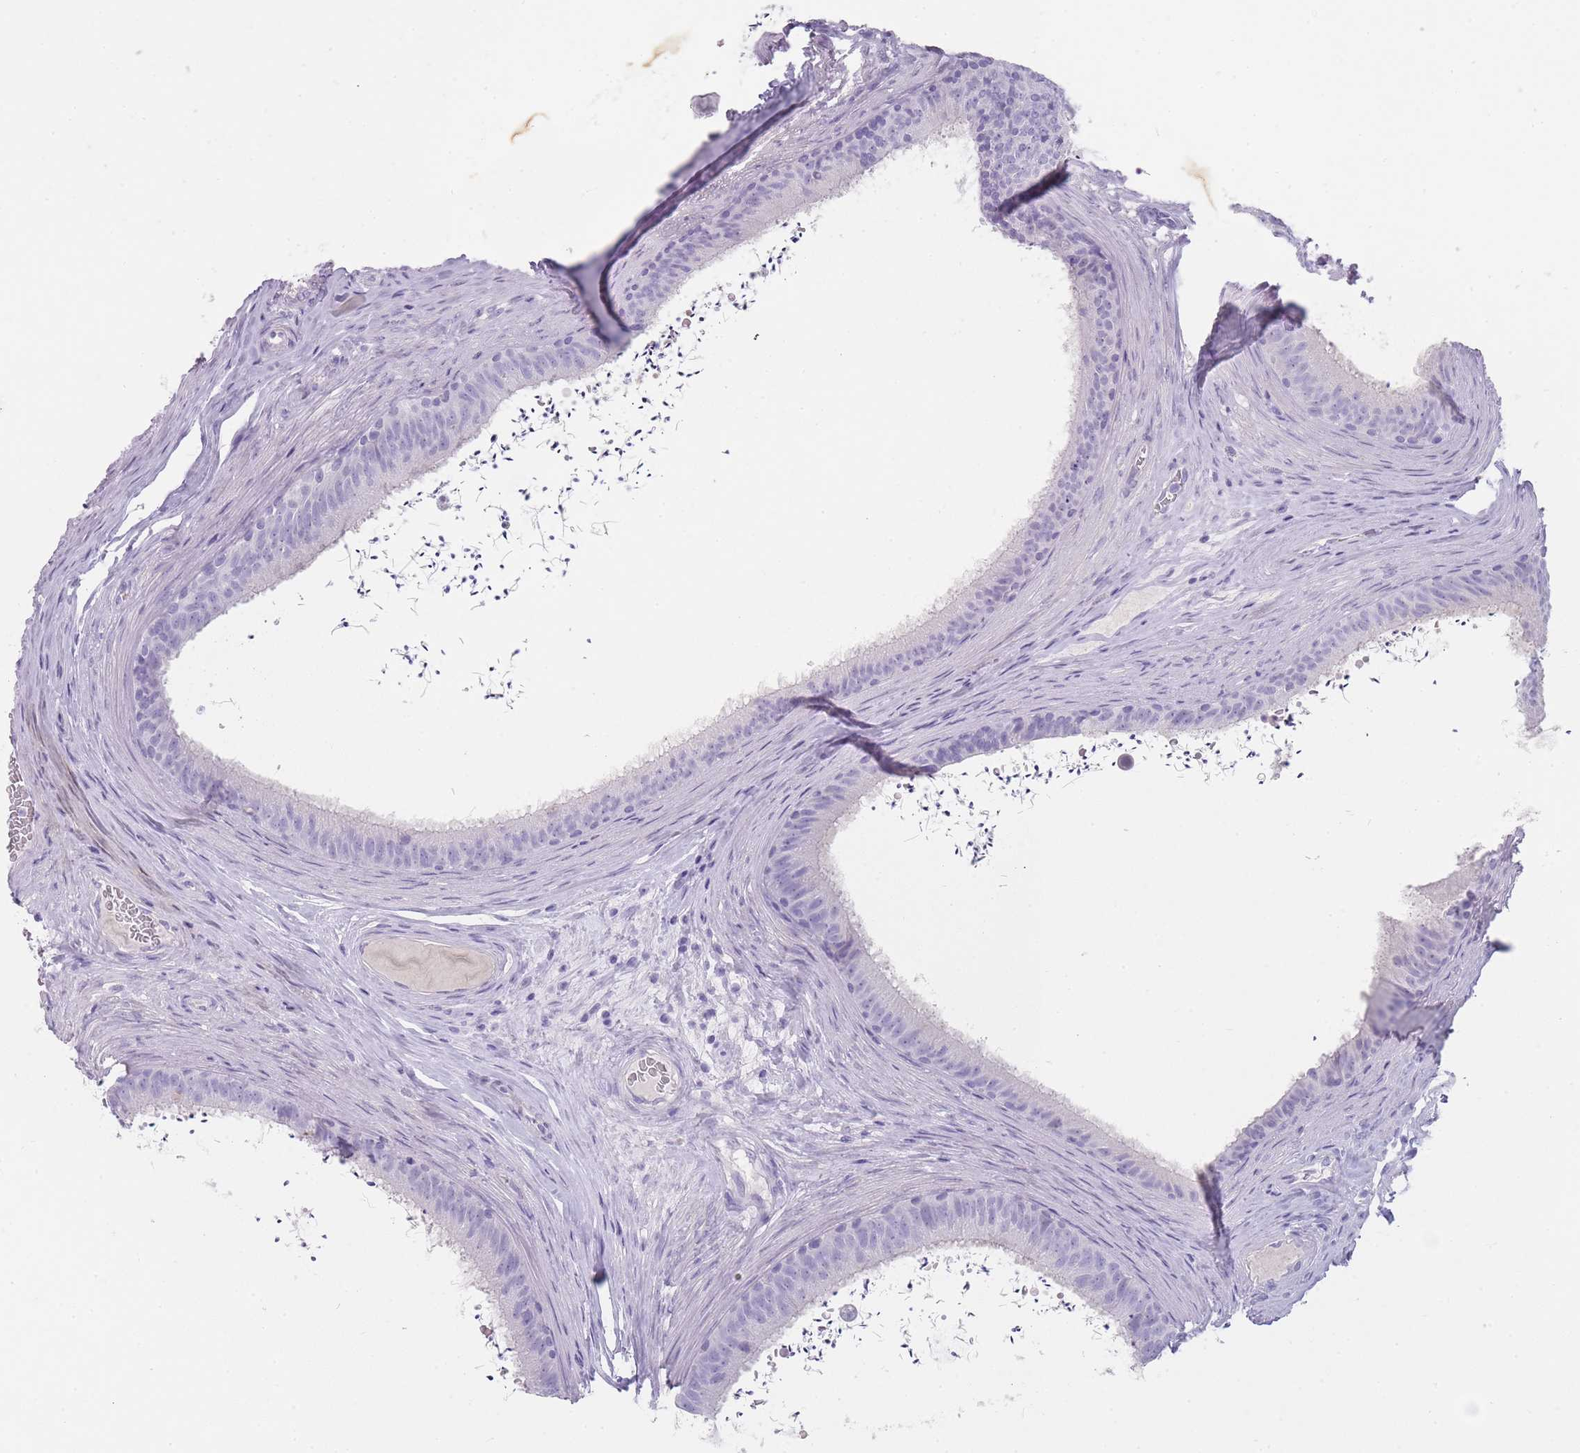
{"staining": {"intensity": "negative", "quantity": "none", "location": "none"}, "tissue": "epididymis", "cell_type": "Glandular cells", "image_type": "normal", "snomed": [{"axis": "morphology", "description": "Normal tissue, NOS"}, {"axis": "topography", "description": "Testis"}, {"axis": "topography", "description": "Epididymis"}], "caption": "Glandular cells are negative for protein expression in normal human epididymis.", "gene": "TCP11X1", "patient": {"sex": "male", "age": 41}}